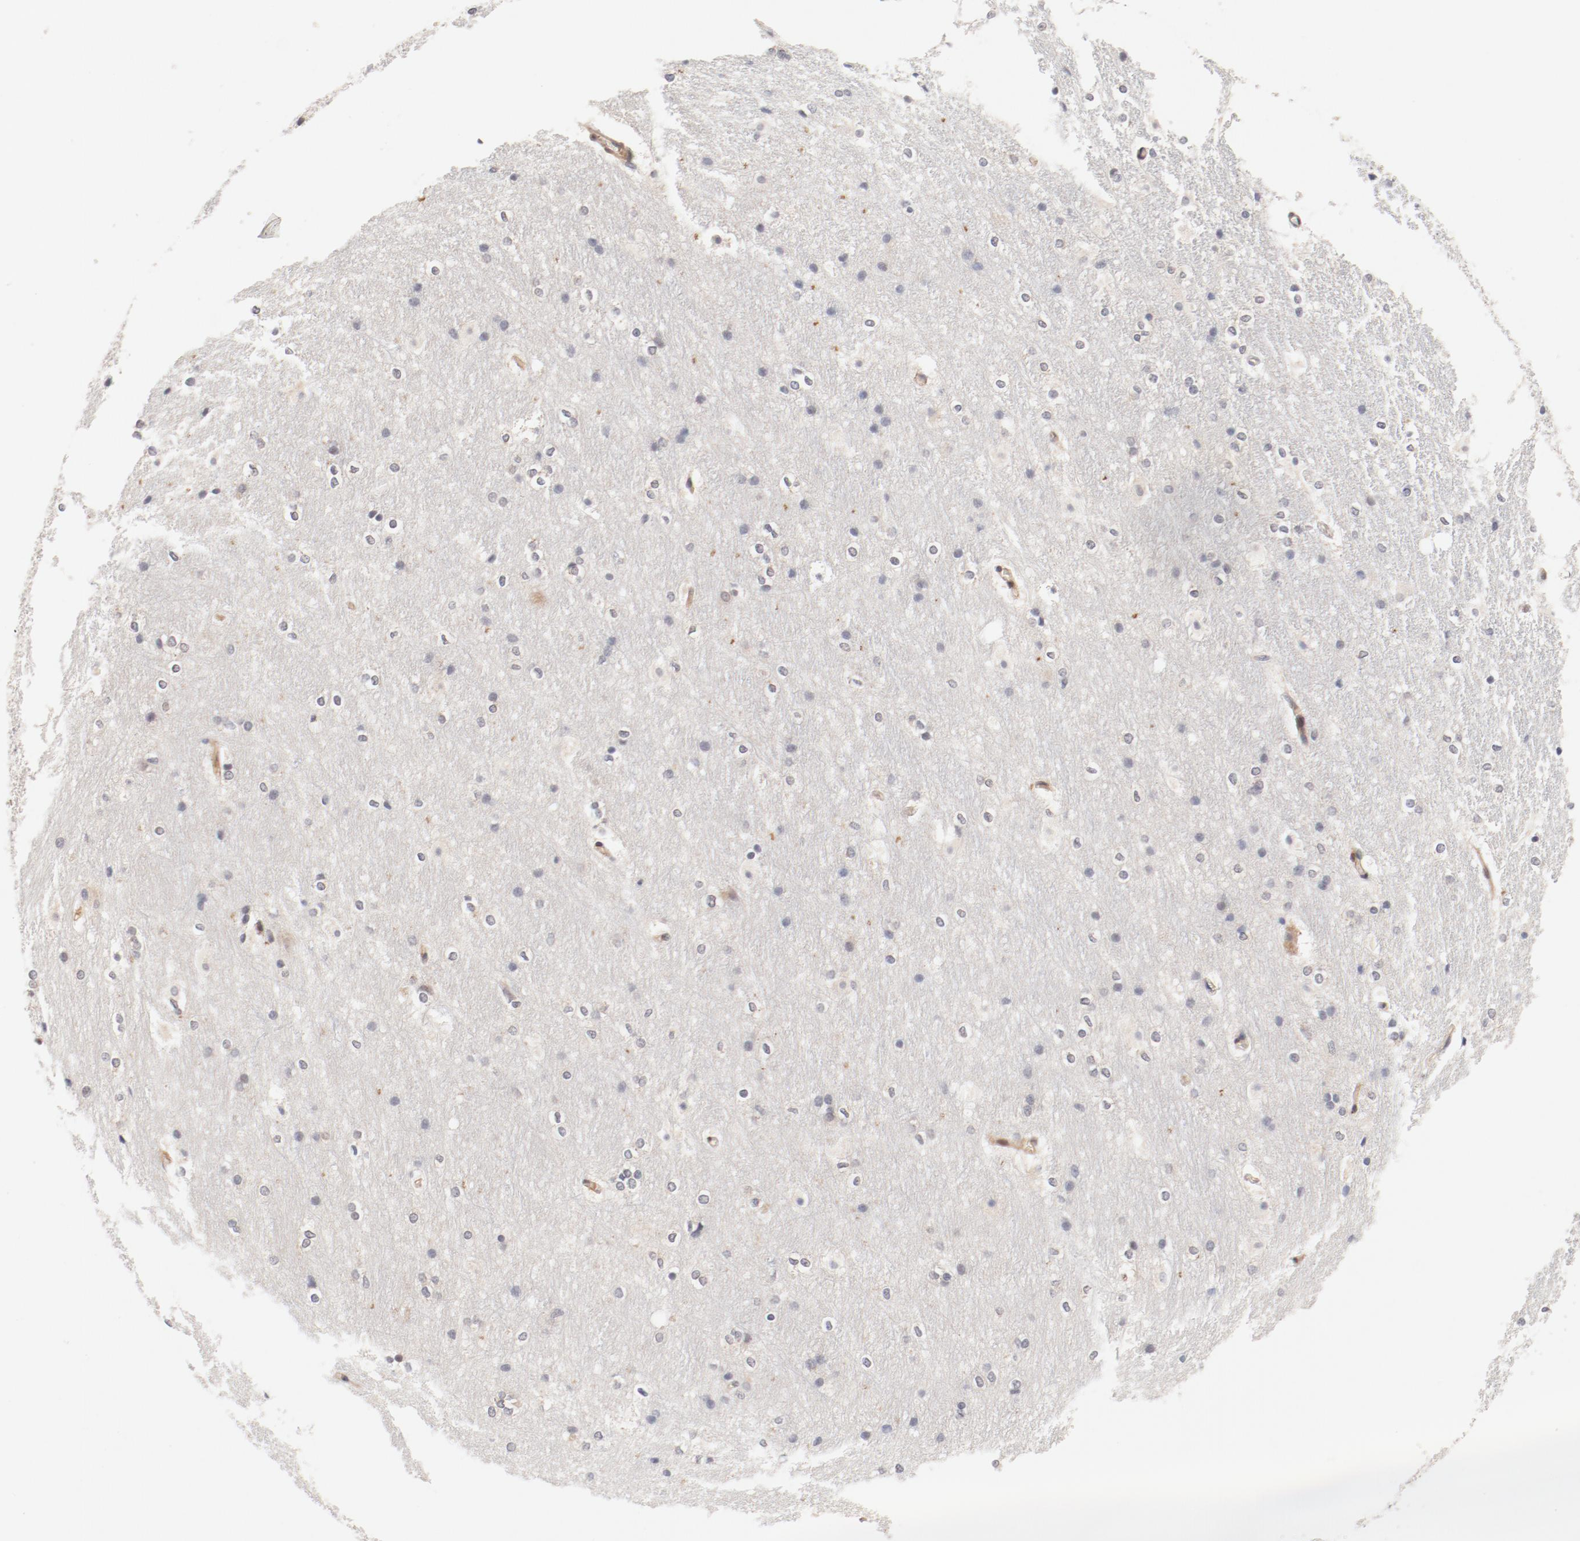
{"staining": {"intensity": "negative", "quantity": "none", "location": "none"}, "tissue": "hippocampus", "cell_type": "Glial cells", "image_type": "normal", "snomed": [{"axis": "morphology", "description": "Normal tissue, NOS"}, {"axis": "topography", "description": "Hippocampus"}], "caption": "A micrograph of hippocampus stained for a protein shows no brown staining in glial cells.", "gene": "ZNF267", "patient": {"sex": "female", "age": 19}}